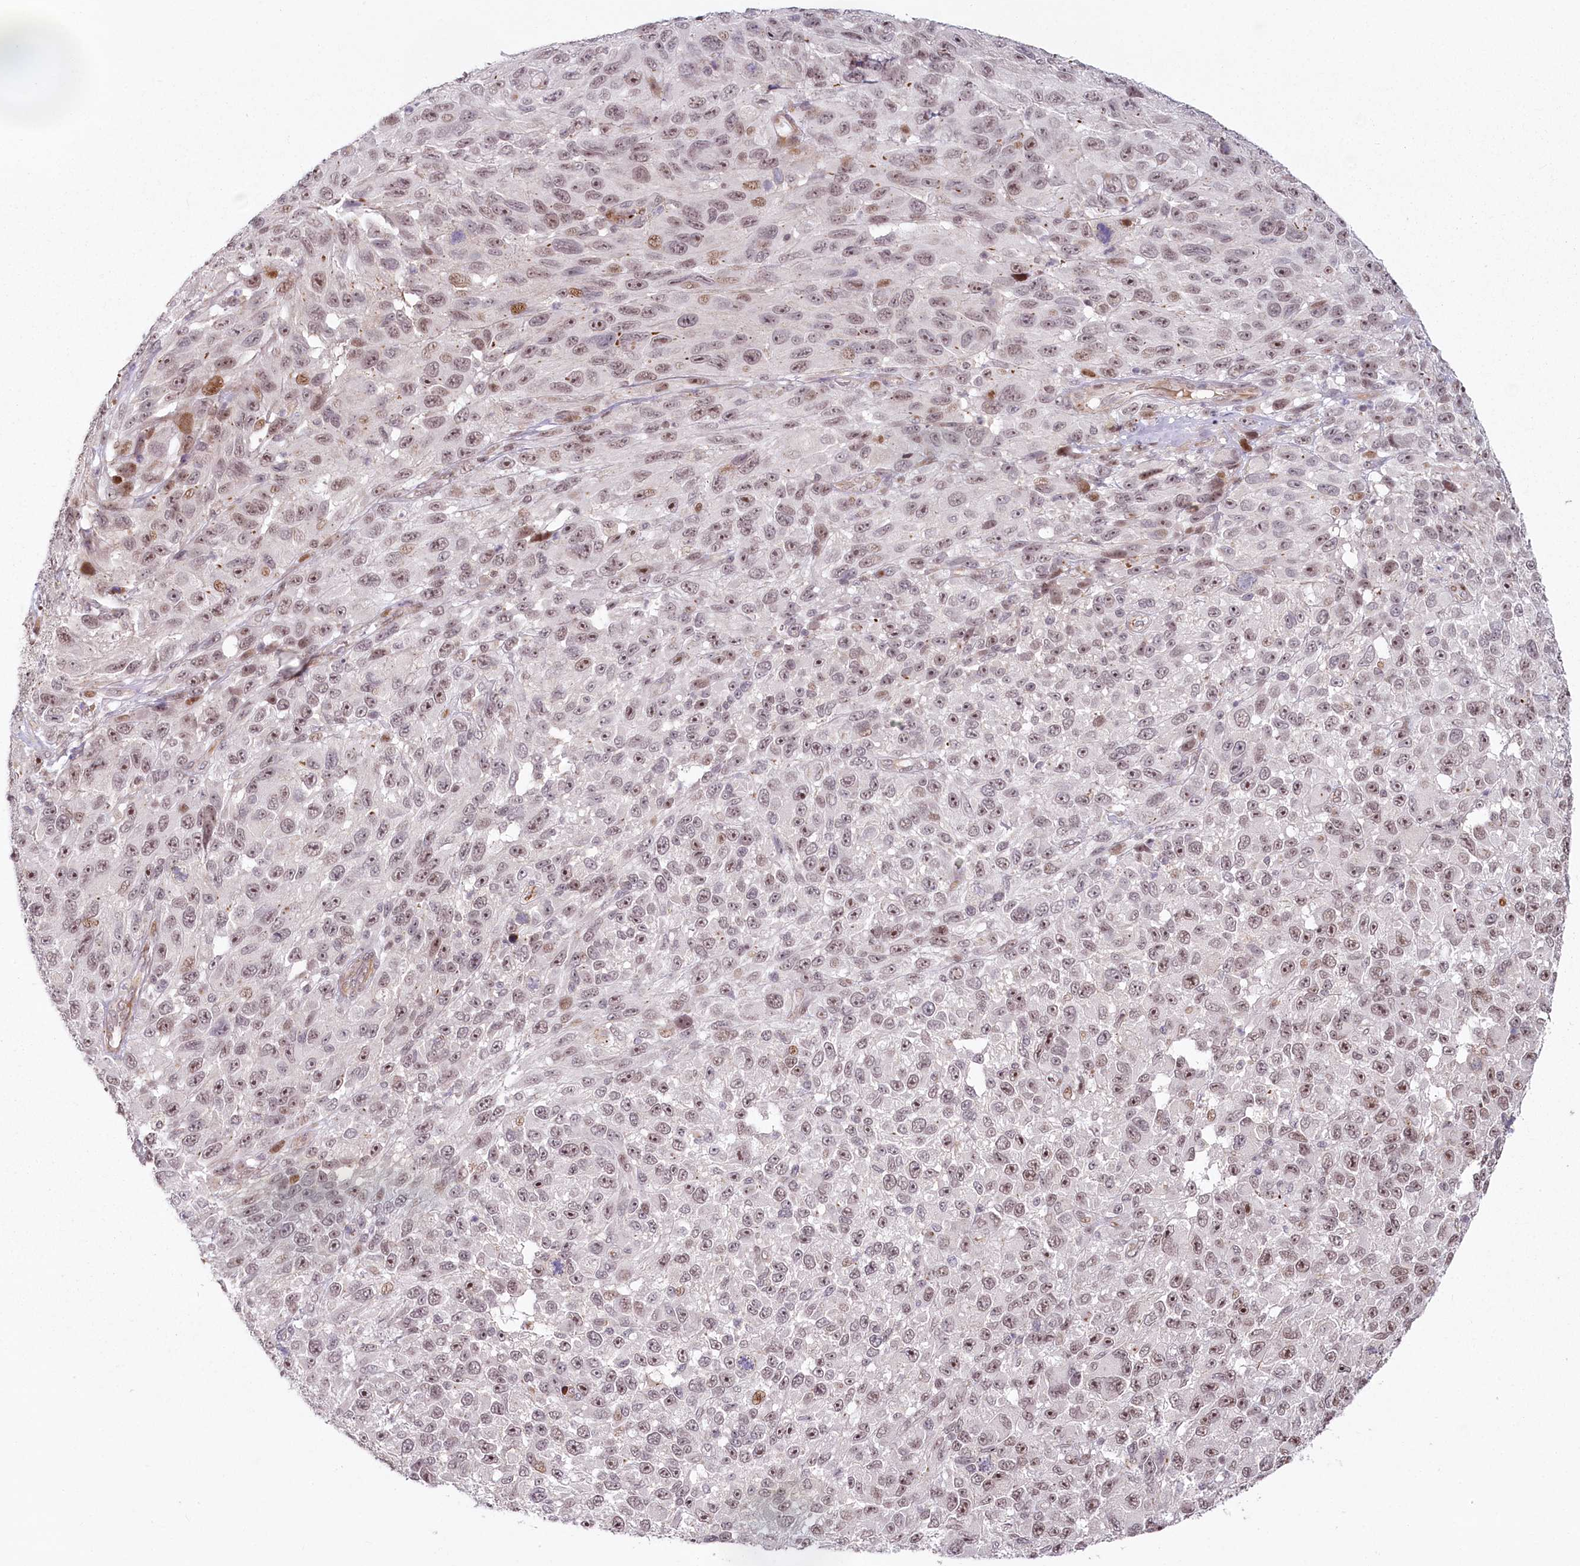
{"staining": {"intensity": "moderate", "quantity": "25%-75%", "location": "nuclear"}, "tissue": "melanoma", "cell_type": "Tumor cells", "image_type": "cancer", "snomed": [{"axis": "morphology", "description": "Malignant melanoma, NOS"}, {"axis": "topography", "description": "Skin"}], "caption": "High-magnification brightfield microscopy of melanoma stained with DAB (brown) and counterstained with hematoxylin (blue). tumor cells exhibit moderate nuclear positivity is appreciated in about25%-75% of cells.", "gene": "FAM204A", "patient": {"sex": "female", "age": 96}}